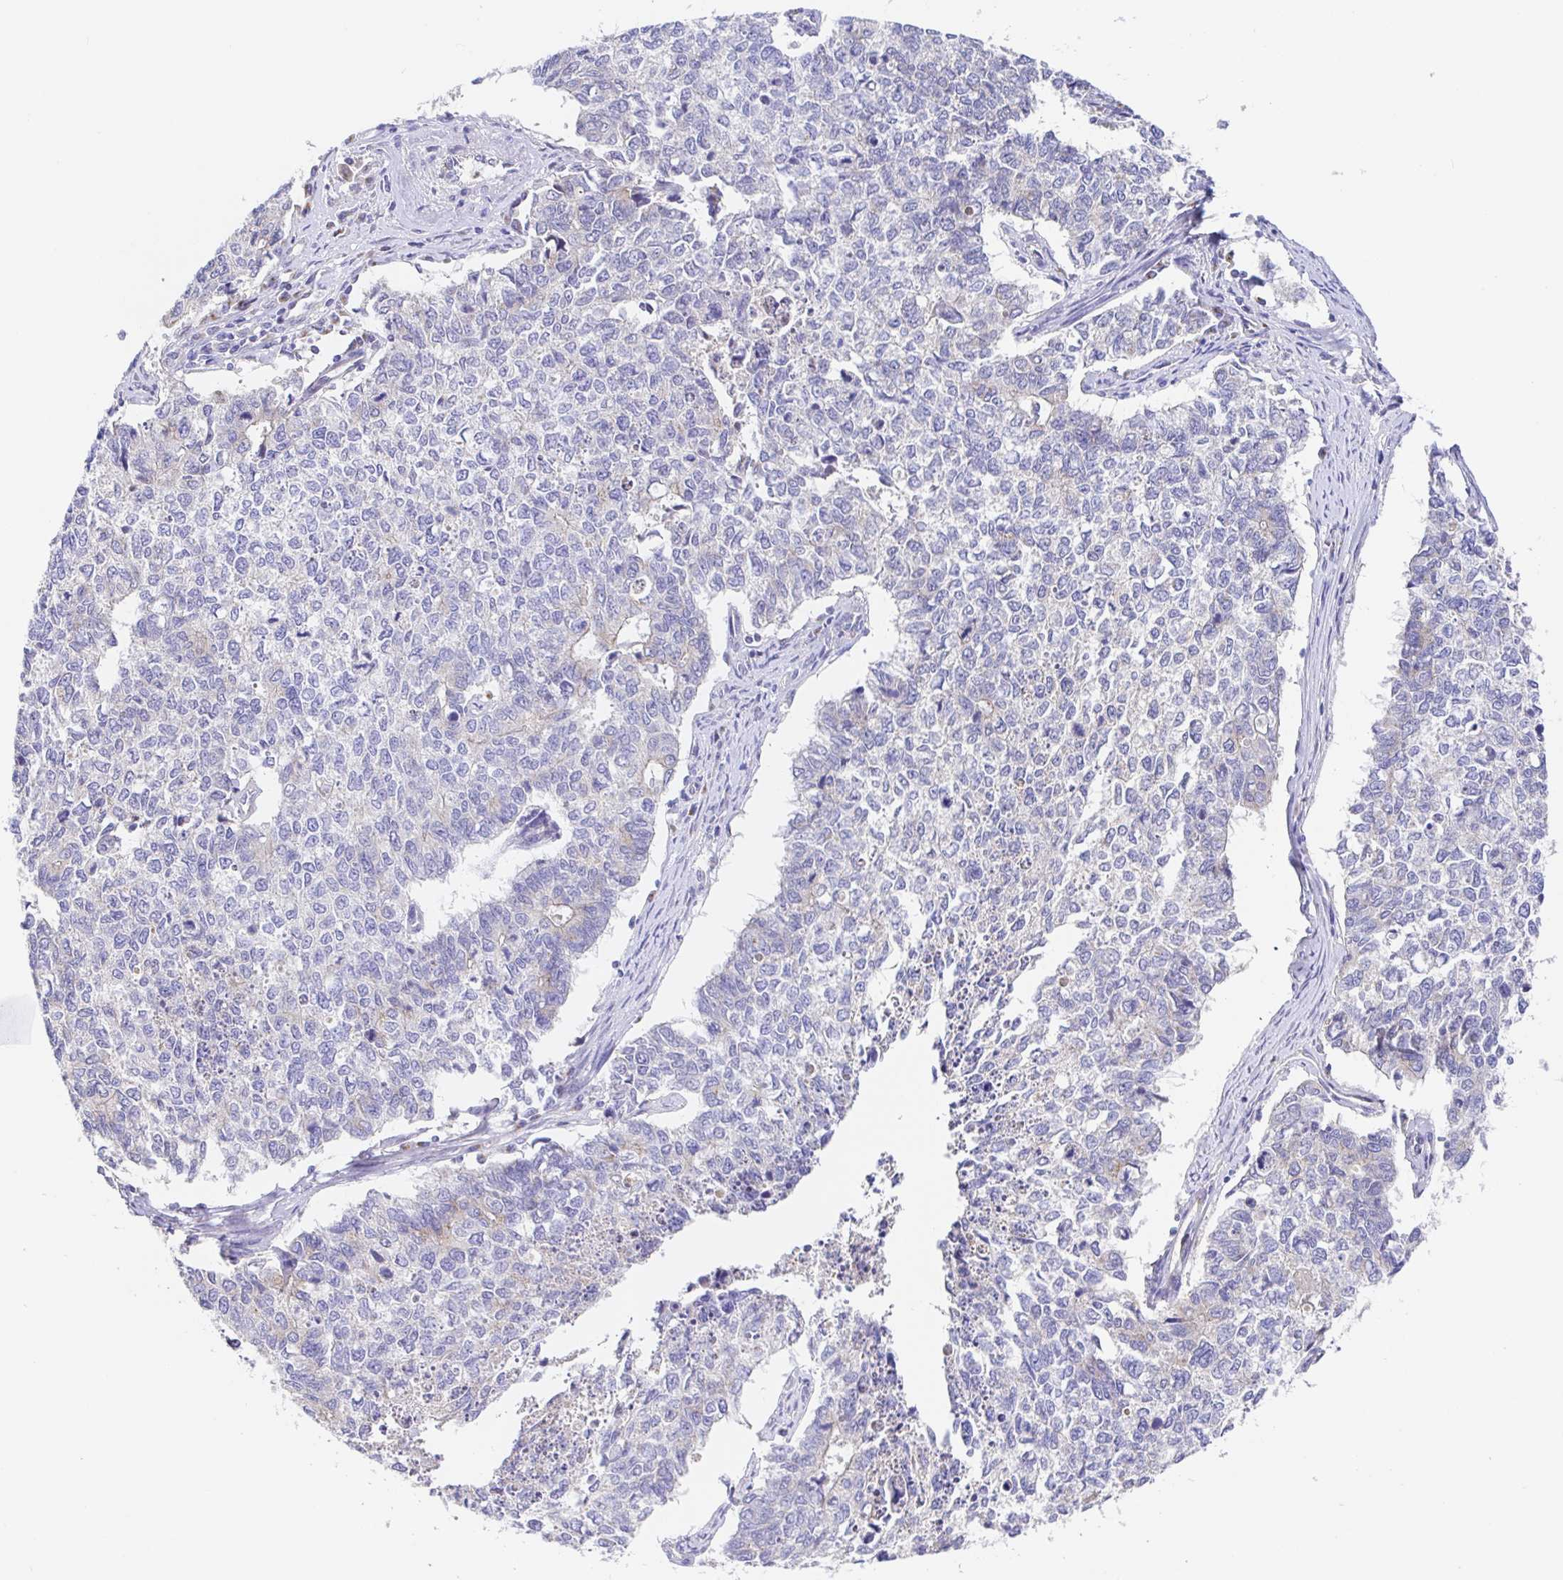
{"staining": {"intensity": "negative", "quantity": "none", "location": "none"}, "tissue": "cervical cancer", "cell_type": "Tumor cells", "image_type": "cancer", "snomed": [{"axis": "morphology", "description": "Adenocarcinoma, NOS"}, {"axis": "topography", "description": "Cervix"}], "caption": "Tumor cells are negative for brown protein staining in cervical adenocarcinoma.", "gene": "GOLGA1", "patient": {"sex": "female", "age": 63}}